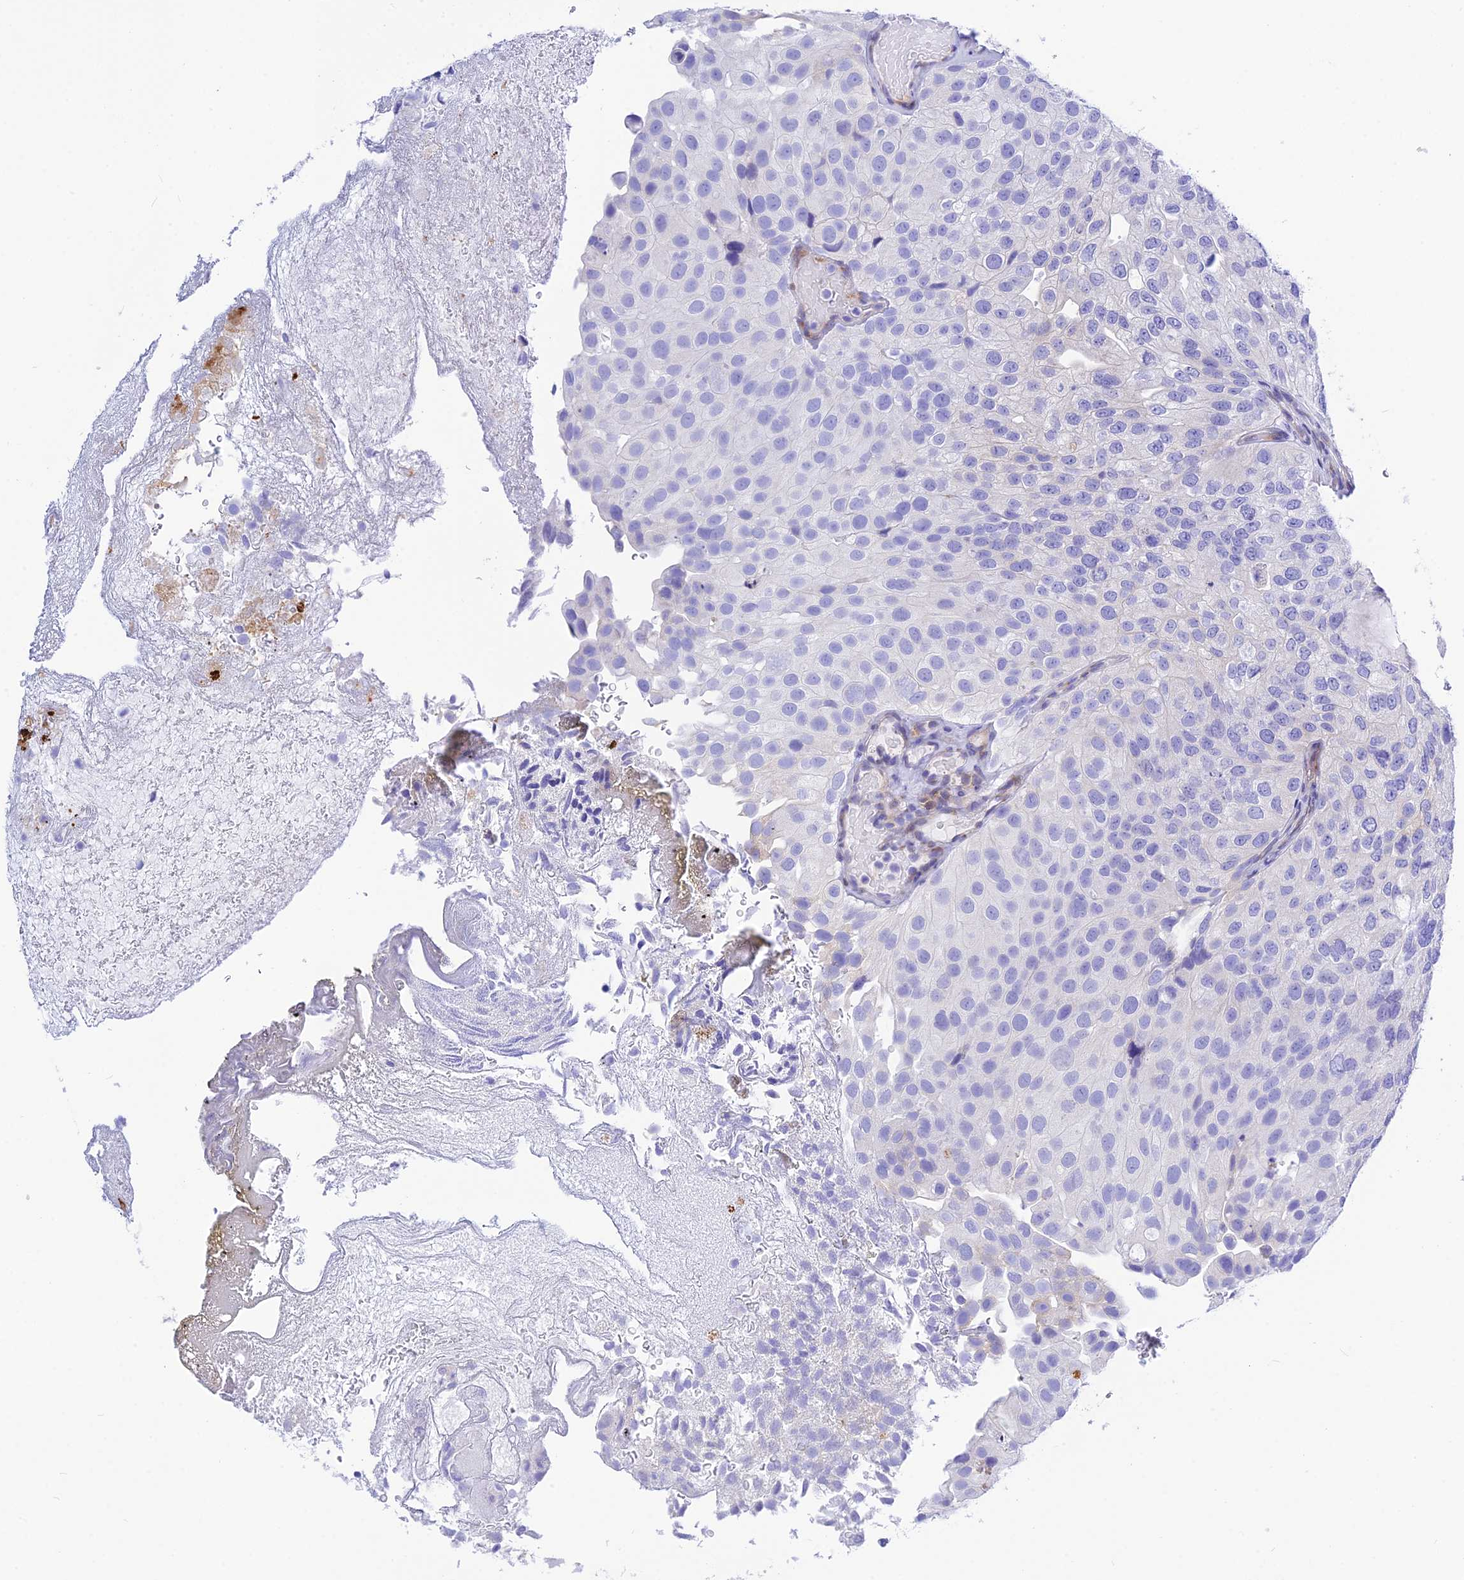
{"staining": {"intensity": "negative", "quantity": "none", "location": "none"}, "tissue": "urothelial cancer", "cell_type": "Tumor cells", "image_type": "cancer", "snomed": [{"axis": "morphology", "description": "Urothelial carcinoma, Low grade"}, {"axis": "topography", "description": "Urinary bladder"}], "caption": "Immunohistochemistry (IHC) of human urothelial cancer shows no staining in tumor cells. Nuclei are stained in blue.", "gene": "CNOT6", "patient": {"sex": "male", "age": 78}}